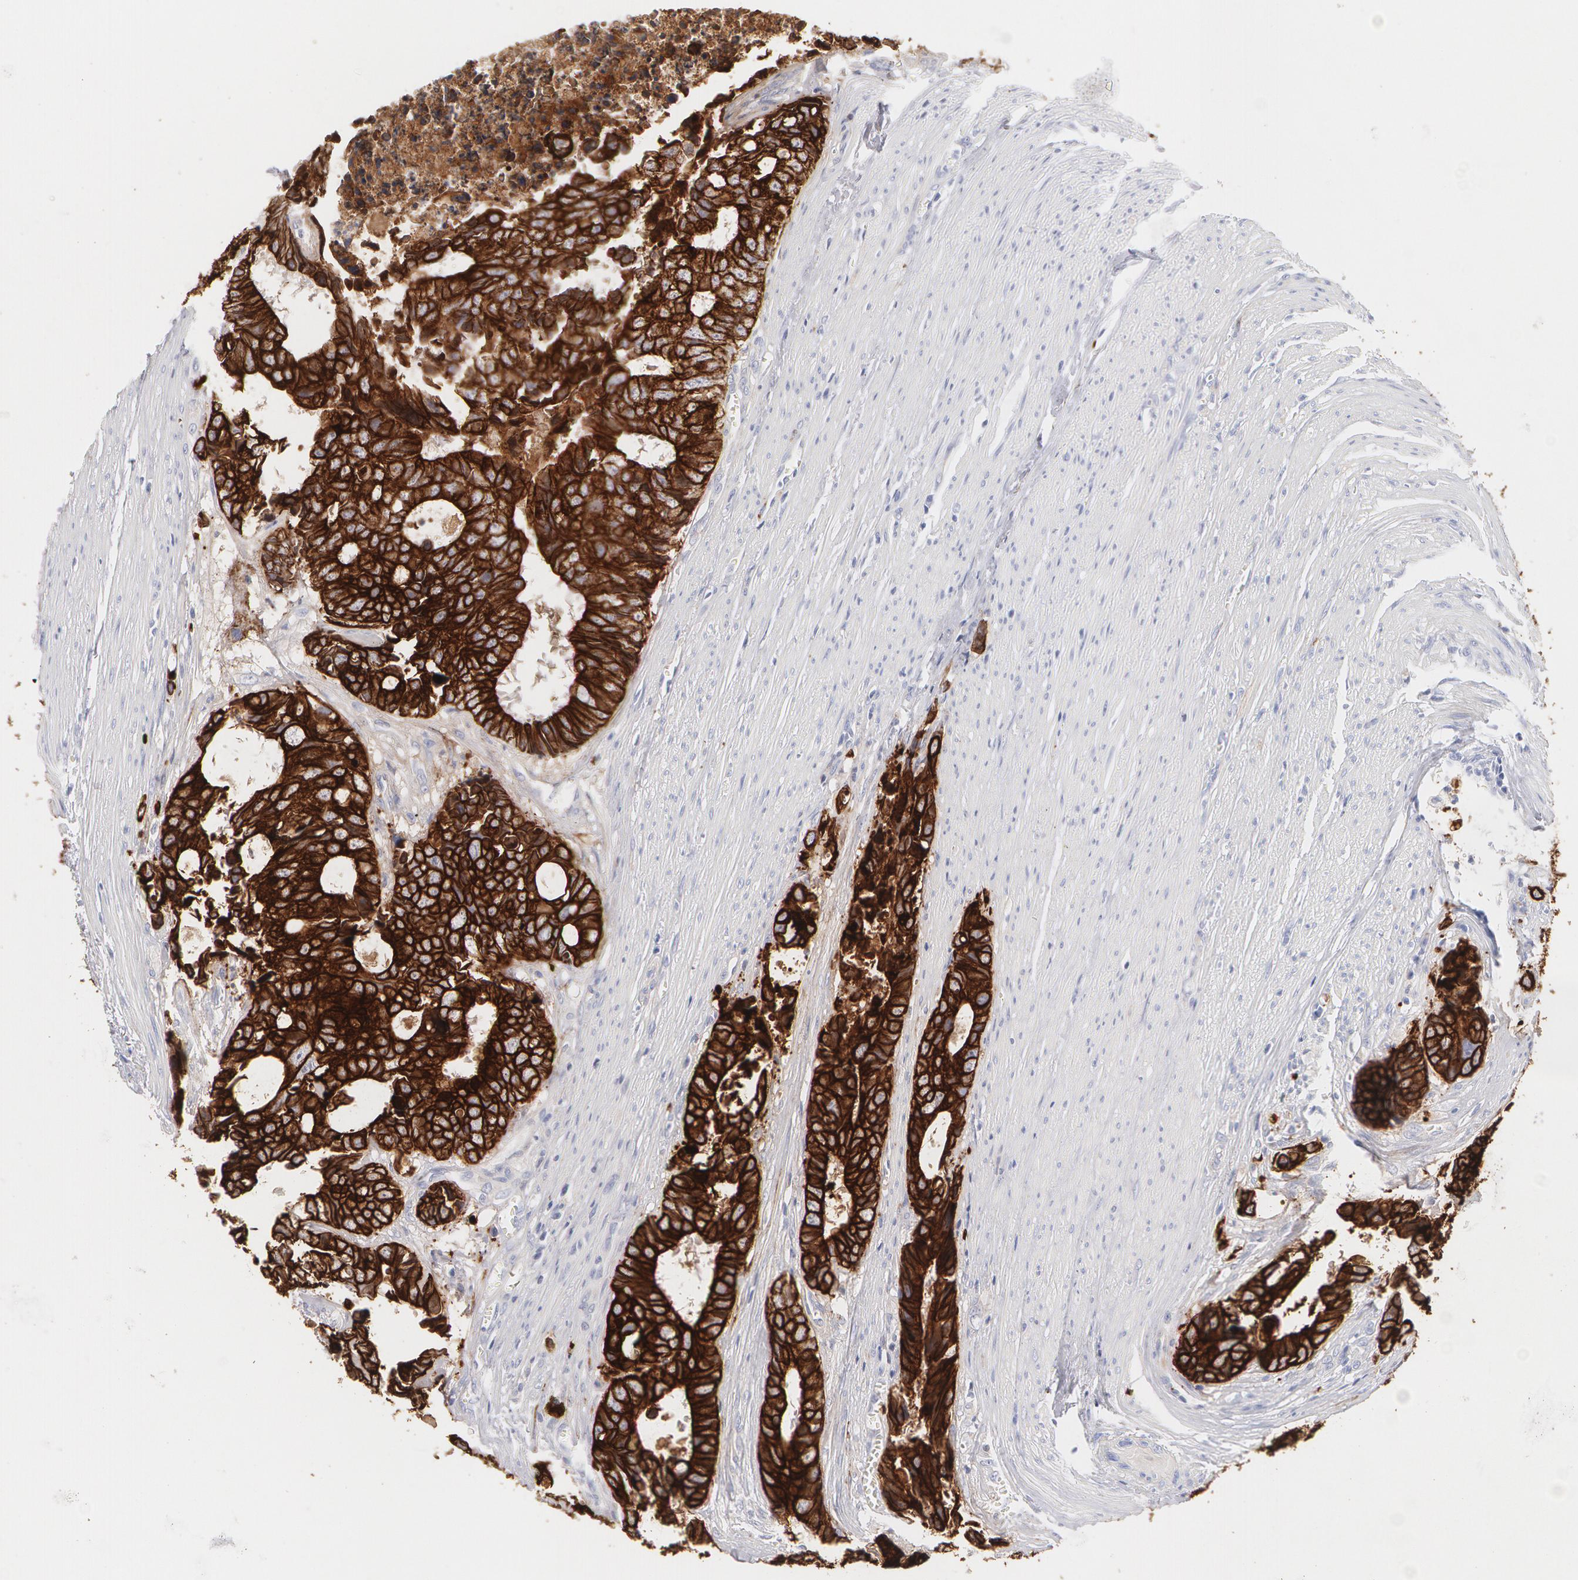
{"staining": {"intensity": "strong", "quantity": ">75%", "location": "cytoplasmic/membranous"}, "tissue": "colorectal cancer", "cell_type": "Tumor cells", "image_type": "cancer", "snomed": [{"axis": "morphology", "description": "Adenocarcinoma, NOS"}, {"axis": "topography", "description": "Rectum"}], "caption": "Immunohistochemical staining of human colorectal cancer (adenocarcinoma) exhibits high levels of strong cytoplasmic/membranous staining in approximately >75% of tumor cells.", "gene": "KRT8", "patient": {"sex": "female", "age": 98}}